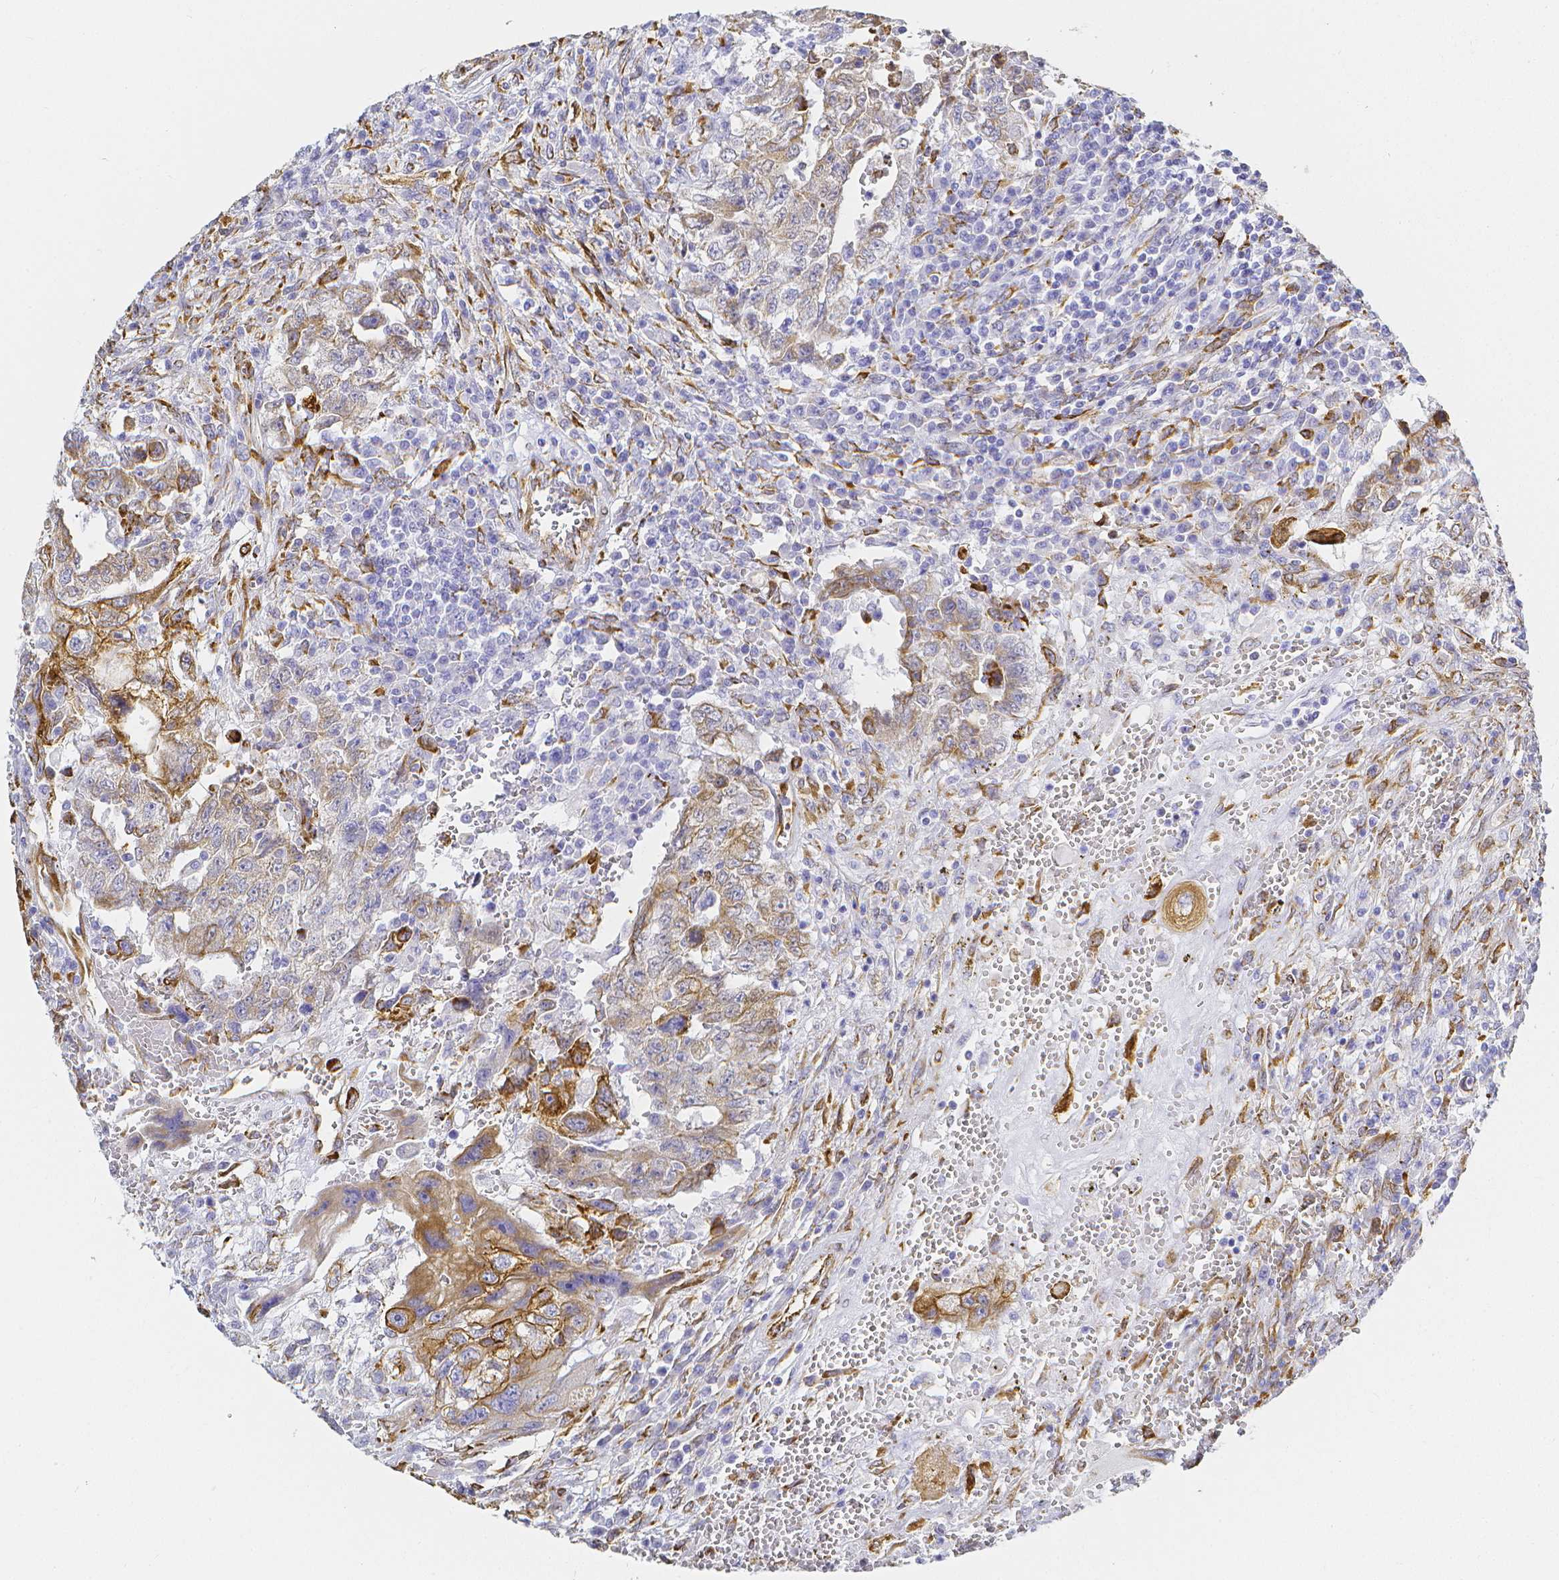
{"staining": {"intensity": "moderate", "quantity": "<25%", "location": "cytoplasmic/membranous"}, "tissue": "testis cancer", "cell_type": "Tumor cells", "image_type": "cancer", "snomed": [{"axis": "morphology", "description": "Carcinoma, Embryonal, NOS"}, {"axis": "topography", "description": "Testis"}], "caption": "Testis cancer was stained to show a protein in brown. There is low levels of moderate cytoplasmic/membranous expression in about <25% of tumor cells.", "gene": "SMURF1", "patient": {"sex": "male", "age": 26}}